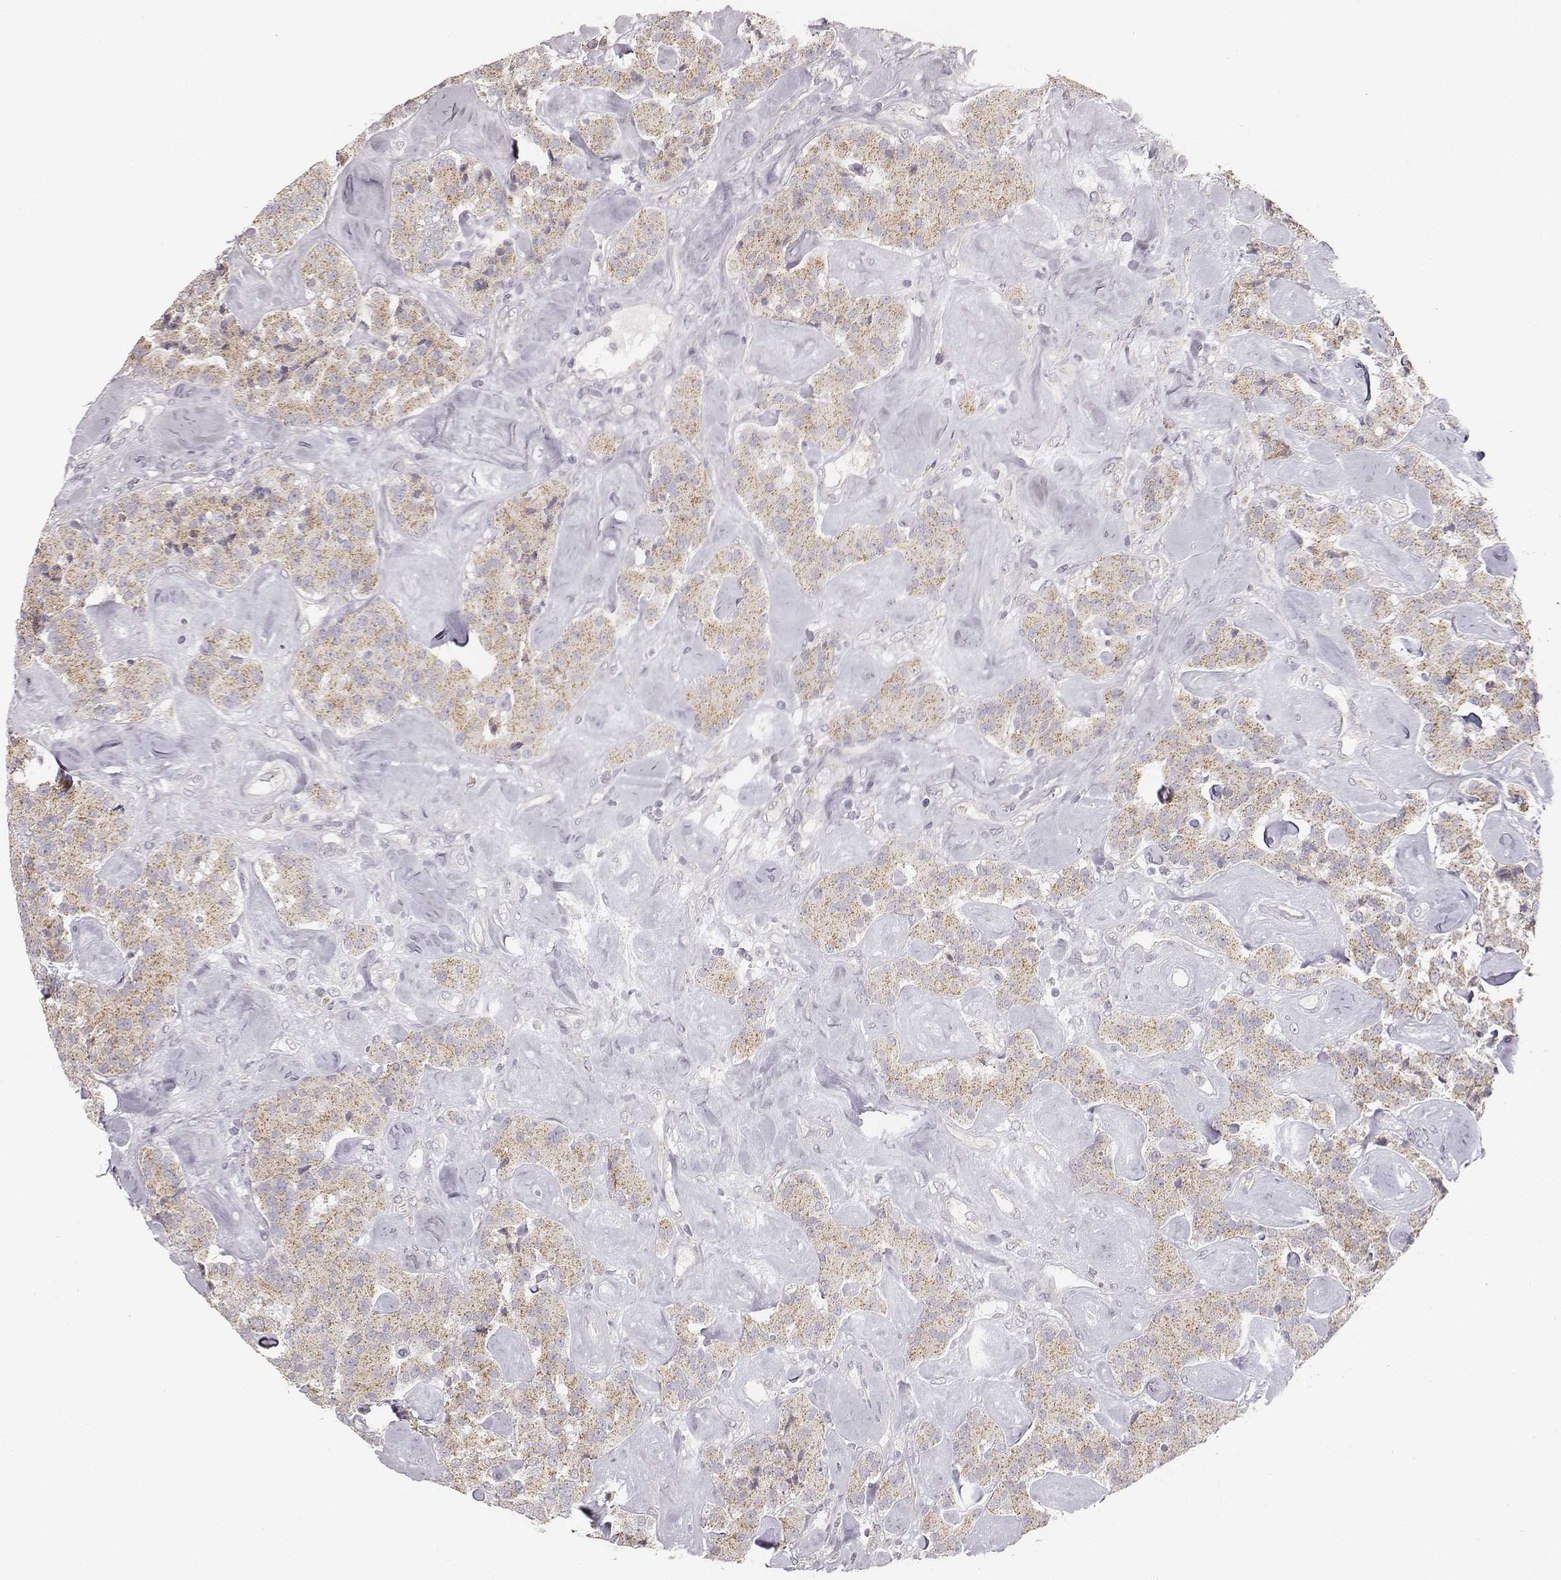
{"staining": {"intensity": "moderate", "quantity": ">75%", "location": "cytoplasmic/membranous"}, "tissue": "carcinoid", "cell_type": "Tumor cells", "image_type": "cancer", "snomed": [{"axis": "morphology", "description": "Carcinoid, malignant, NOS"}, {"axis": "topography", "description": "Pancreas"}], "caption": "A medium amount of moderate cytoplasmic/membranous positivity is appreciated in approximately >75% of tumor cells in carcinoid (malignant) tissue.", "gene": "ABCD3", "patient": {"sex": "male", "age": 41}}